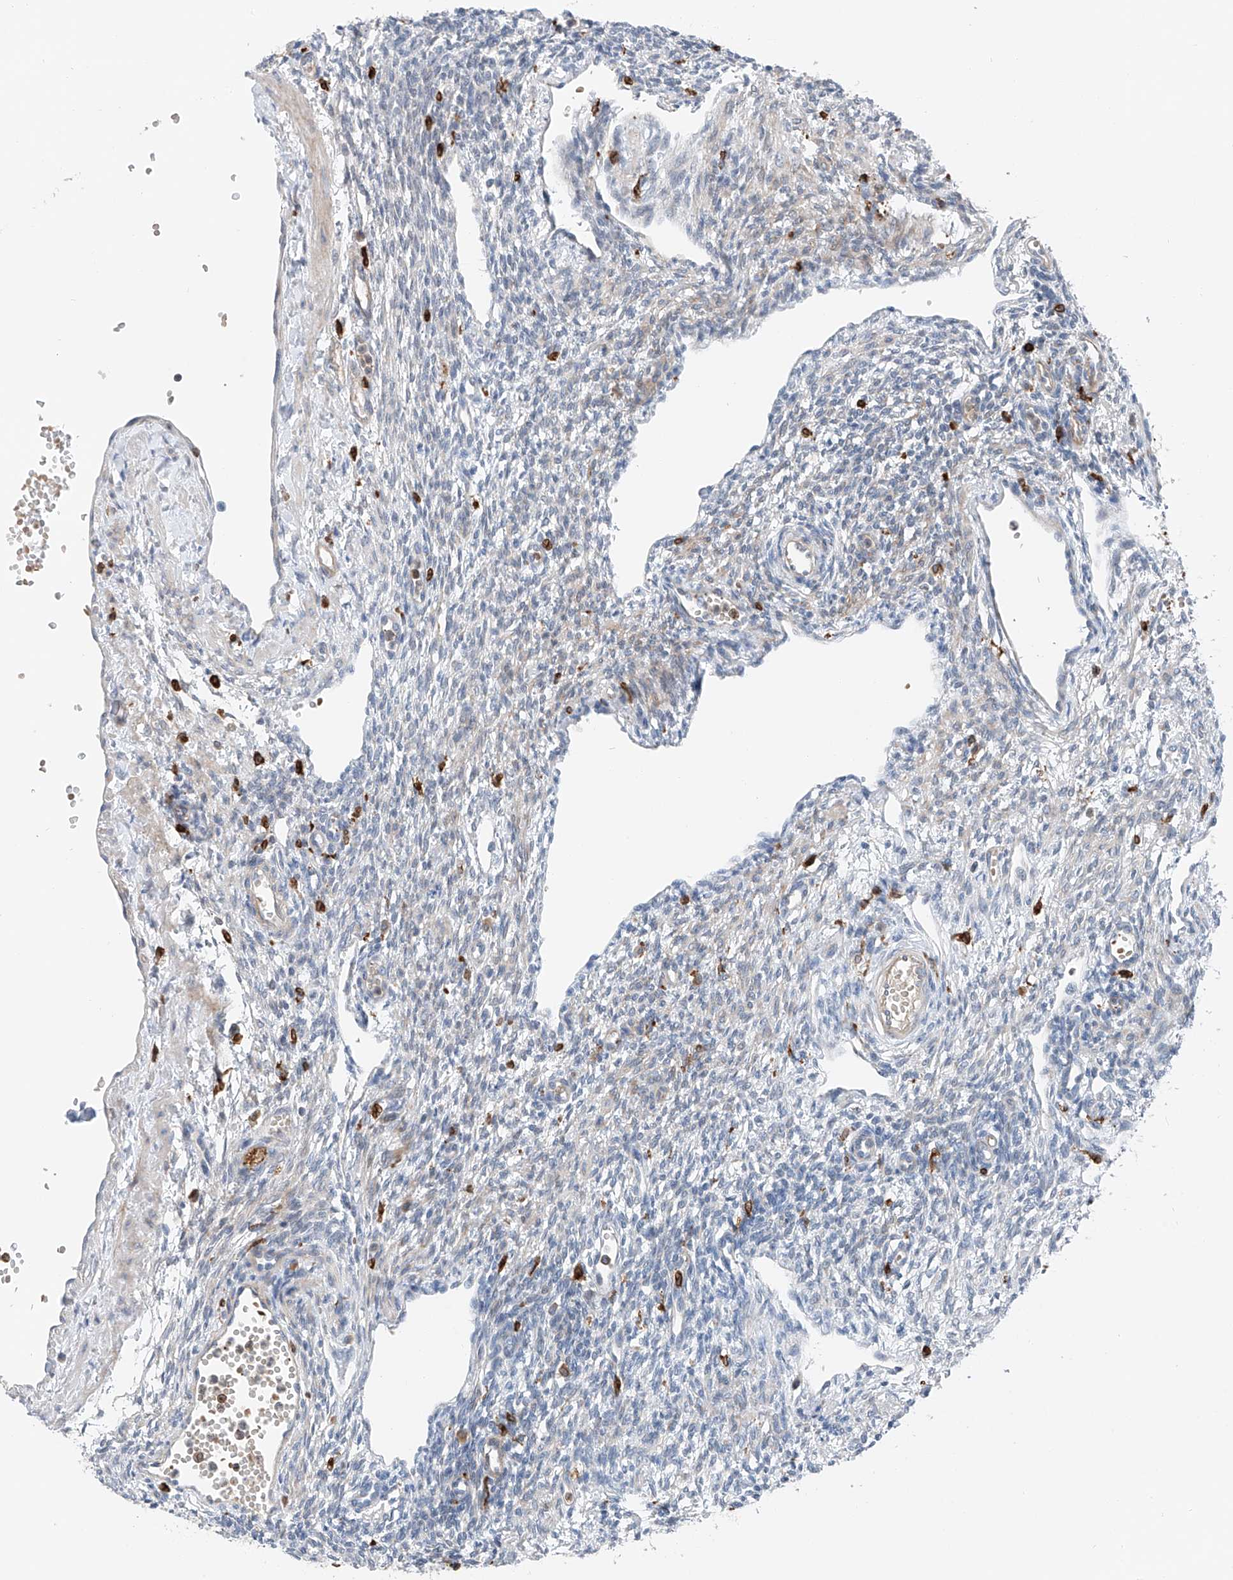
{"staining": {"intensity": "negative", "quantity": "none", "location": "none"}, "tissue": "ovary", "cell_type": "Ovarian stroma cells", "image_type": "normal", "snomed": [{"axis": "morphology", "description": "Normal tissue, NOS"}, {"axis": "morphology", "description": "Cyst, NOS"}, {"axis": "topography", "description": "Ovary"}], "caption": "Benign ovary was stained to show a protein in brown. There is no significant expression in ovarian stroma cells.", "gene": "TBXAS1", "patient": {"sex": "female", "age": 33}}